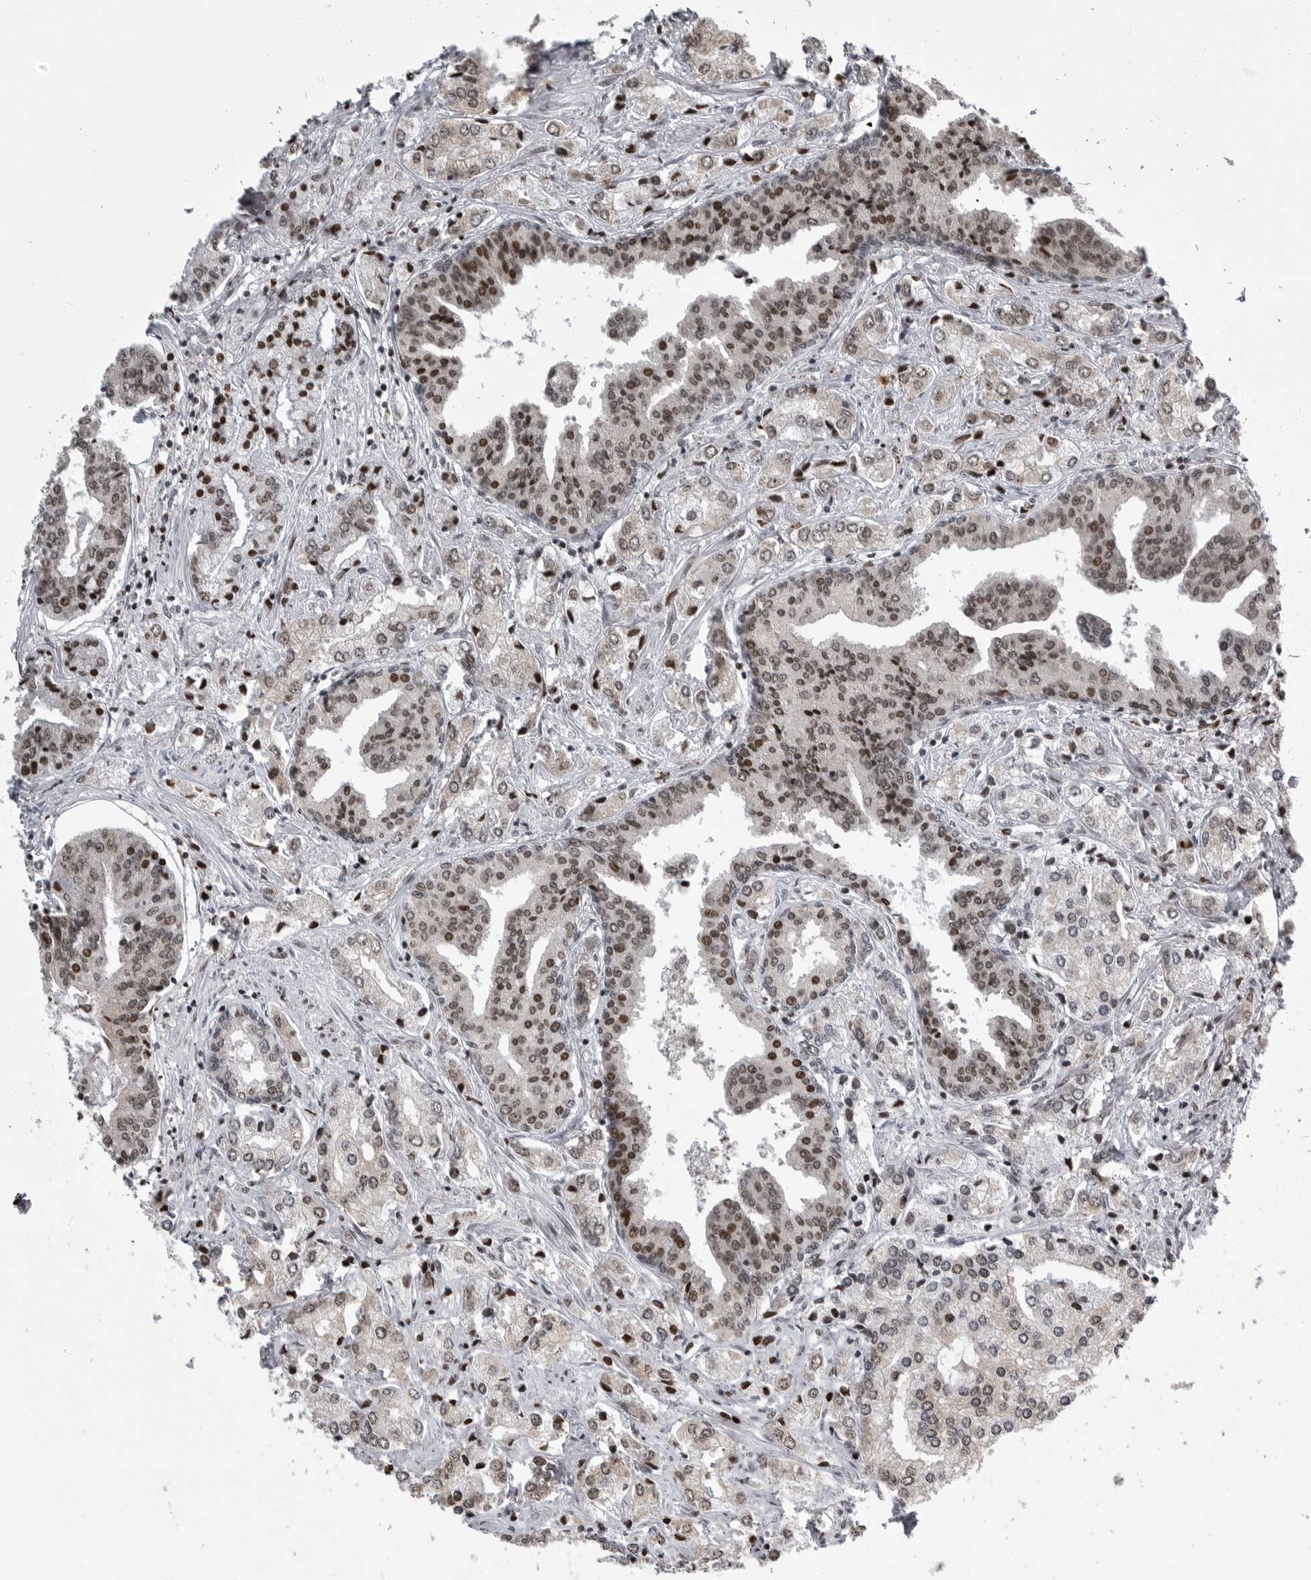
{"staining": {"intensity": "weak", "quantity": "25%-75%", "location": "nuclear"}, "tissue": "prostate cancer", "cell_type": "Tumor cells", "image_type": "cancer", "snomed": [{"axis": "morphology", "description": "Adenocarcinoma, High grade"}, {"axis": "topography", "description": "Prostate"}], "caption": "Immunohistochemistry (IHC) photomicrograph of prostate adenocarcinoma (high-grade) stained for a protein (brown), which demonstrates low levels of weak nuclear positivity in about 25%-75% of tumor cells.", "gene": "YAF2", "patient": {"sex": "male", "age": 66}}